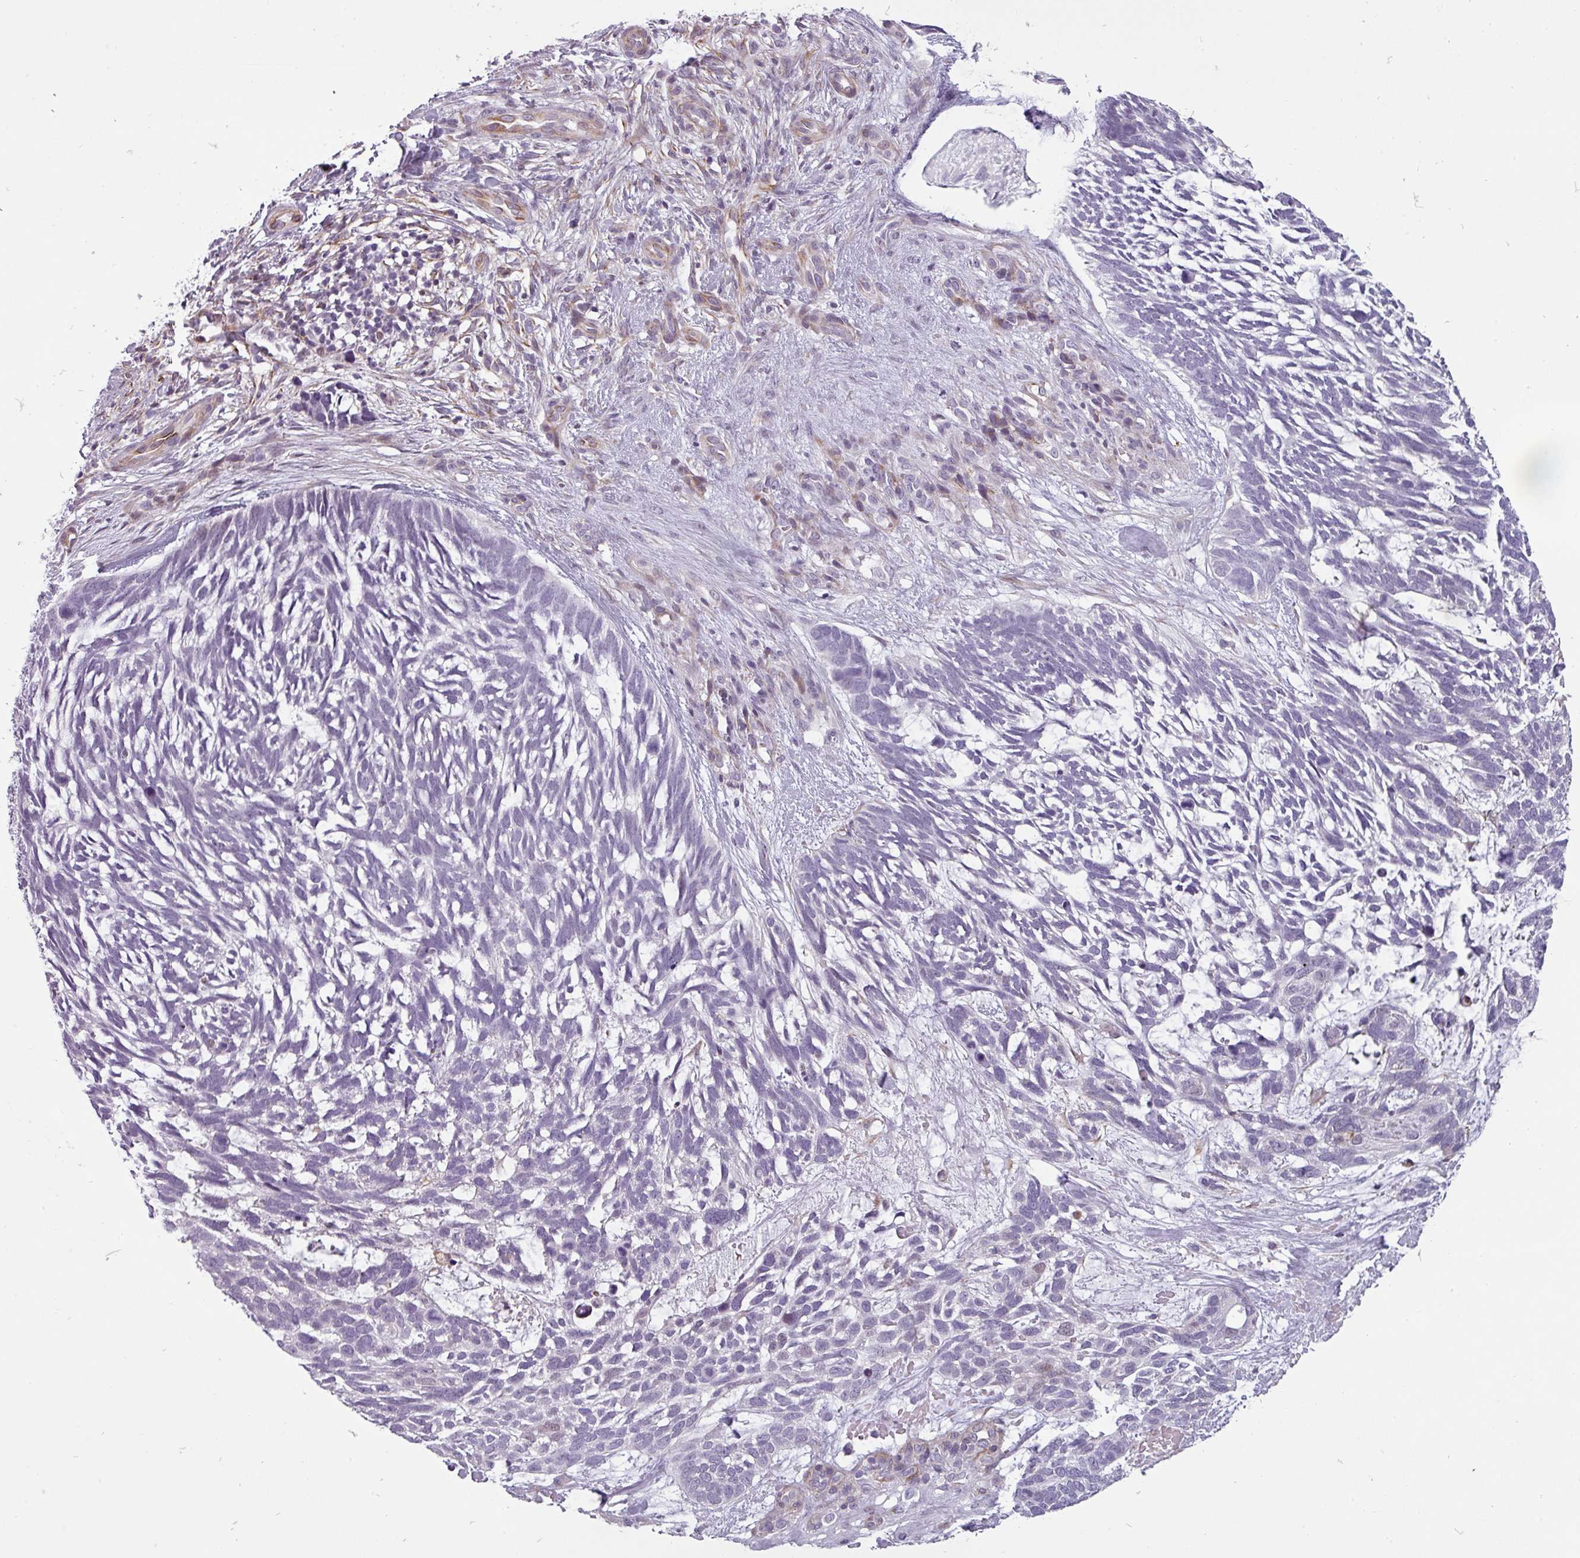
{"staining": {"intensity": "negative", "quantity": "none", "location": "none"}, "tissue": "skin cancer", "cell_type": "Tumor cells", "image_type": "cancer", "snomed": [{"axis": "morphology", "description": "Basal cell carcinoma"}, {"axis": "topography", "description": "Skin"}], "caption": "This is a histopathology image of immunohistochemistry staining of basal cell carcinoma (skin), which shows no staining in tumor cells.", "gene": "CHRDL1", "patient": {"sex": "male", "age": 88}}